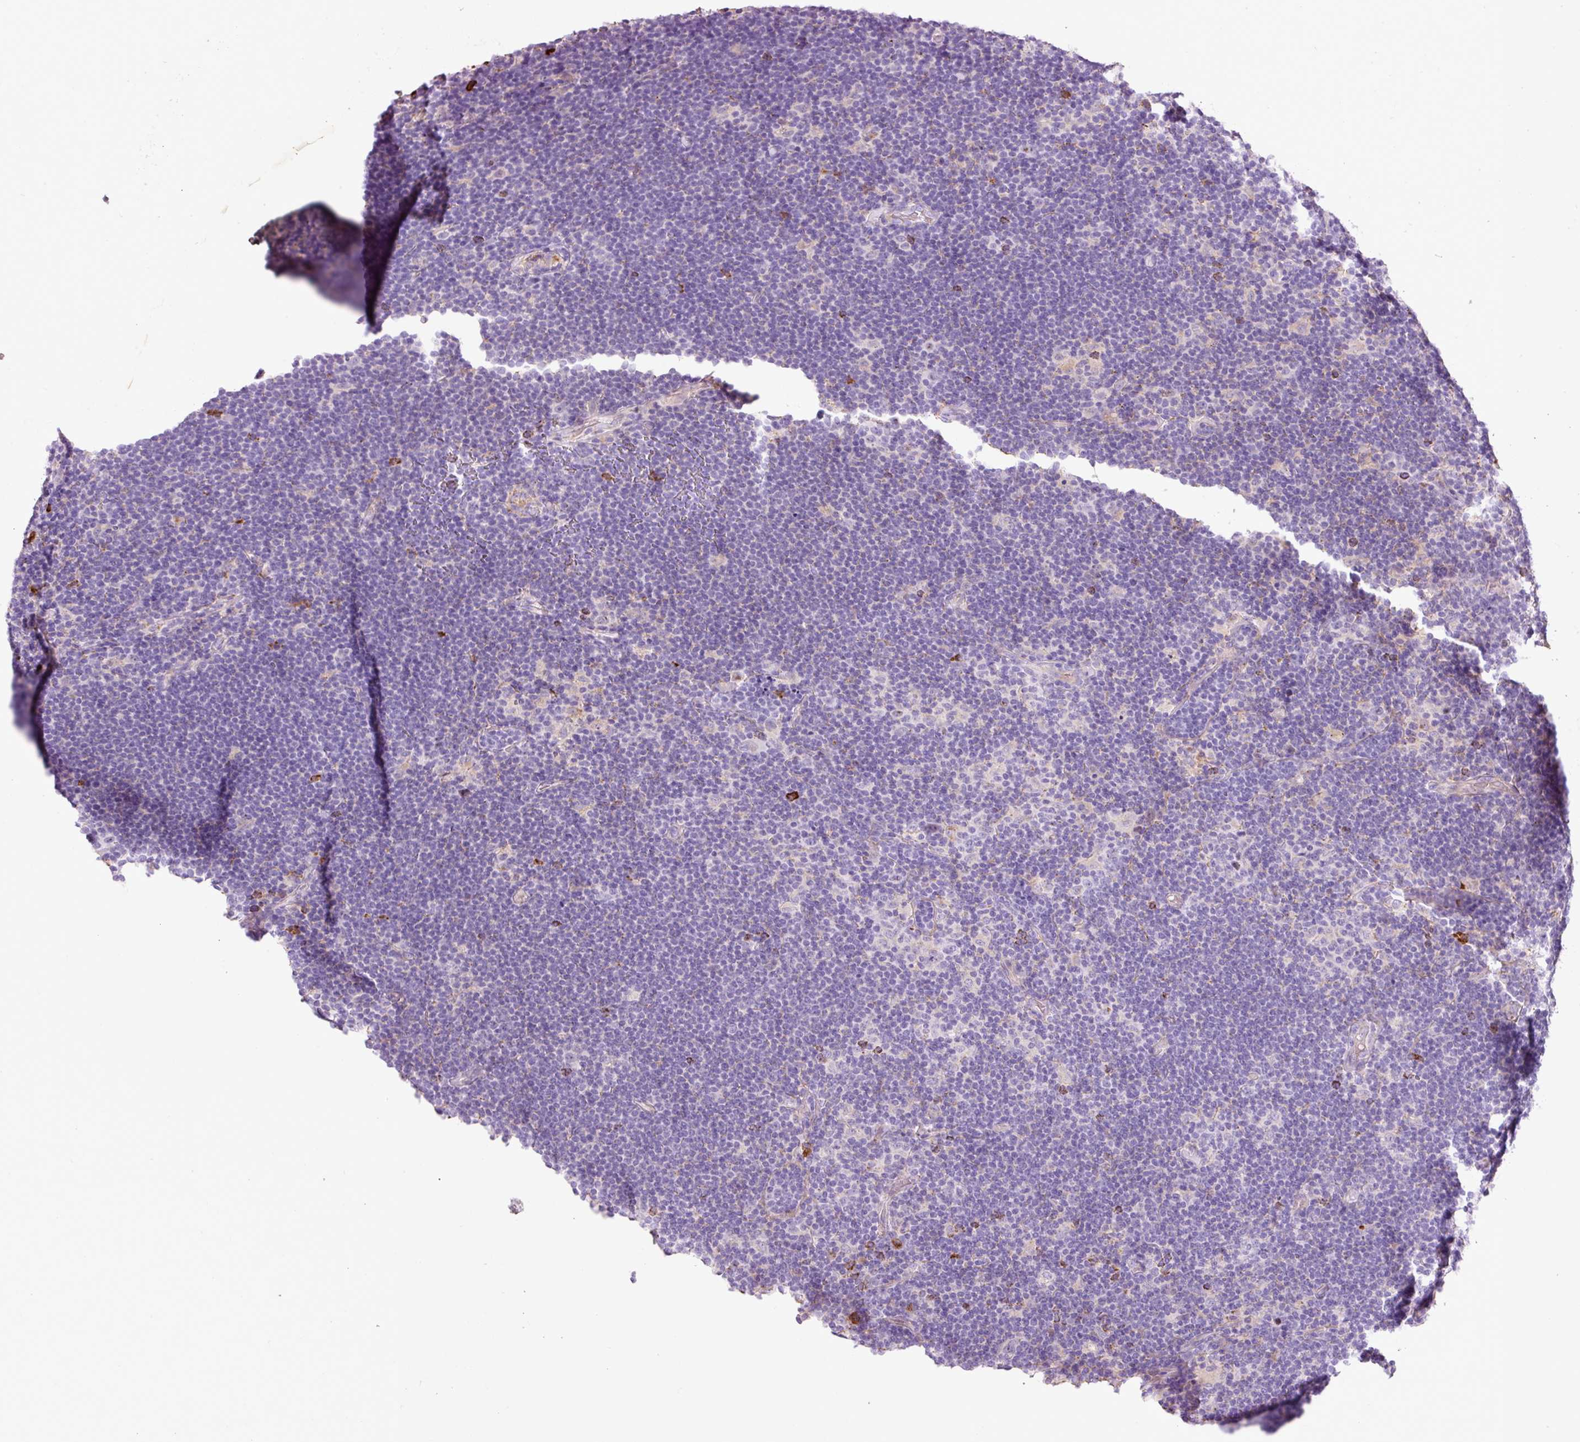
{"staining": {"intensity": "negative", "quantity": "none", "location": "none"}, "tissue": "lymphoma", "cell_type": "Tumor cells", "image_type": "cancer", "snomed": [{"axis": "morphology", "description": "Hodgkin's disease, NOS"}, {"axis": "topography", "description": "Lymph node"}], "caption": "Protein analysis of lymphoma shows no significant staining in tumor cells.", "gene": "TMC8", "patient": {"sex": "female", "age": 57}}